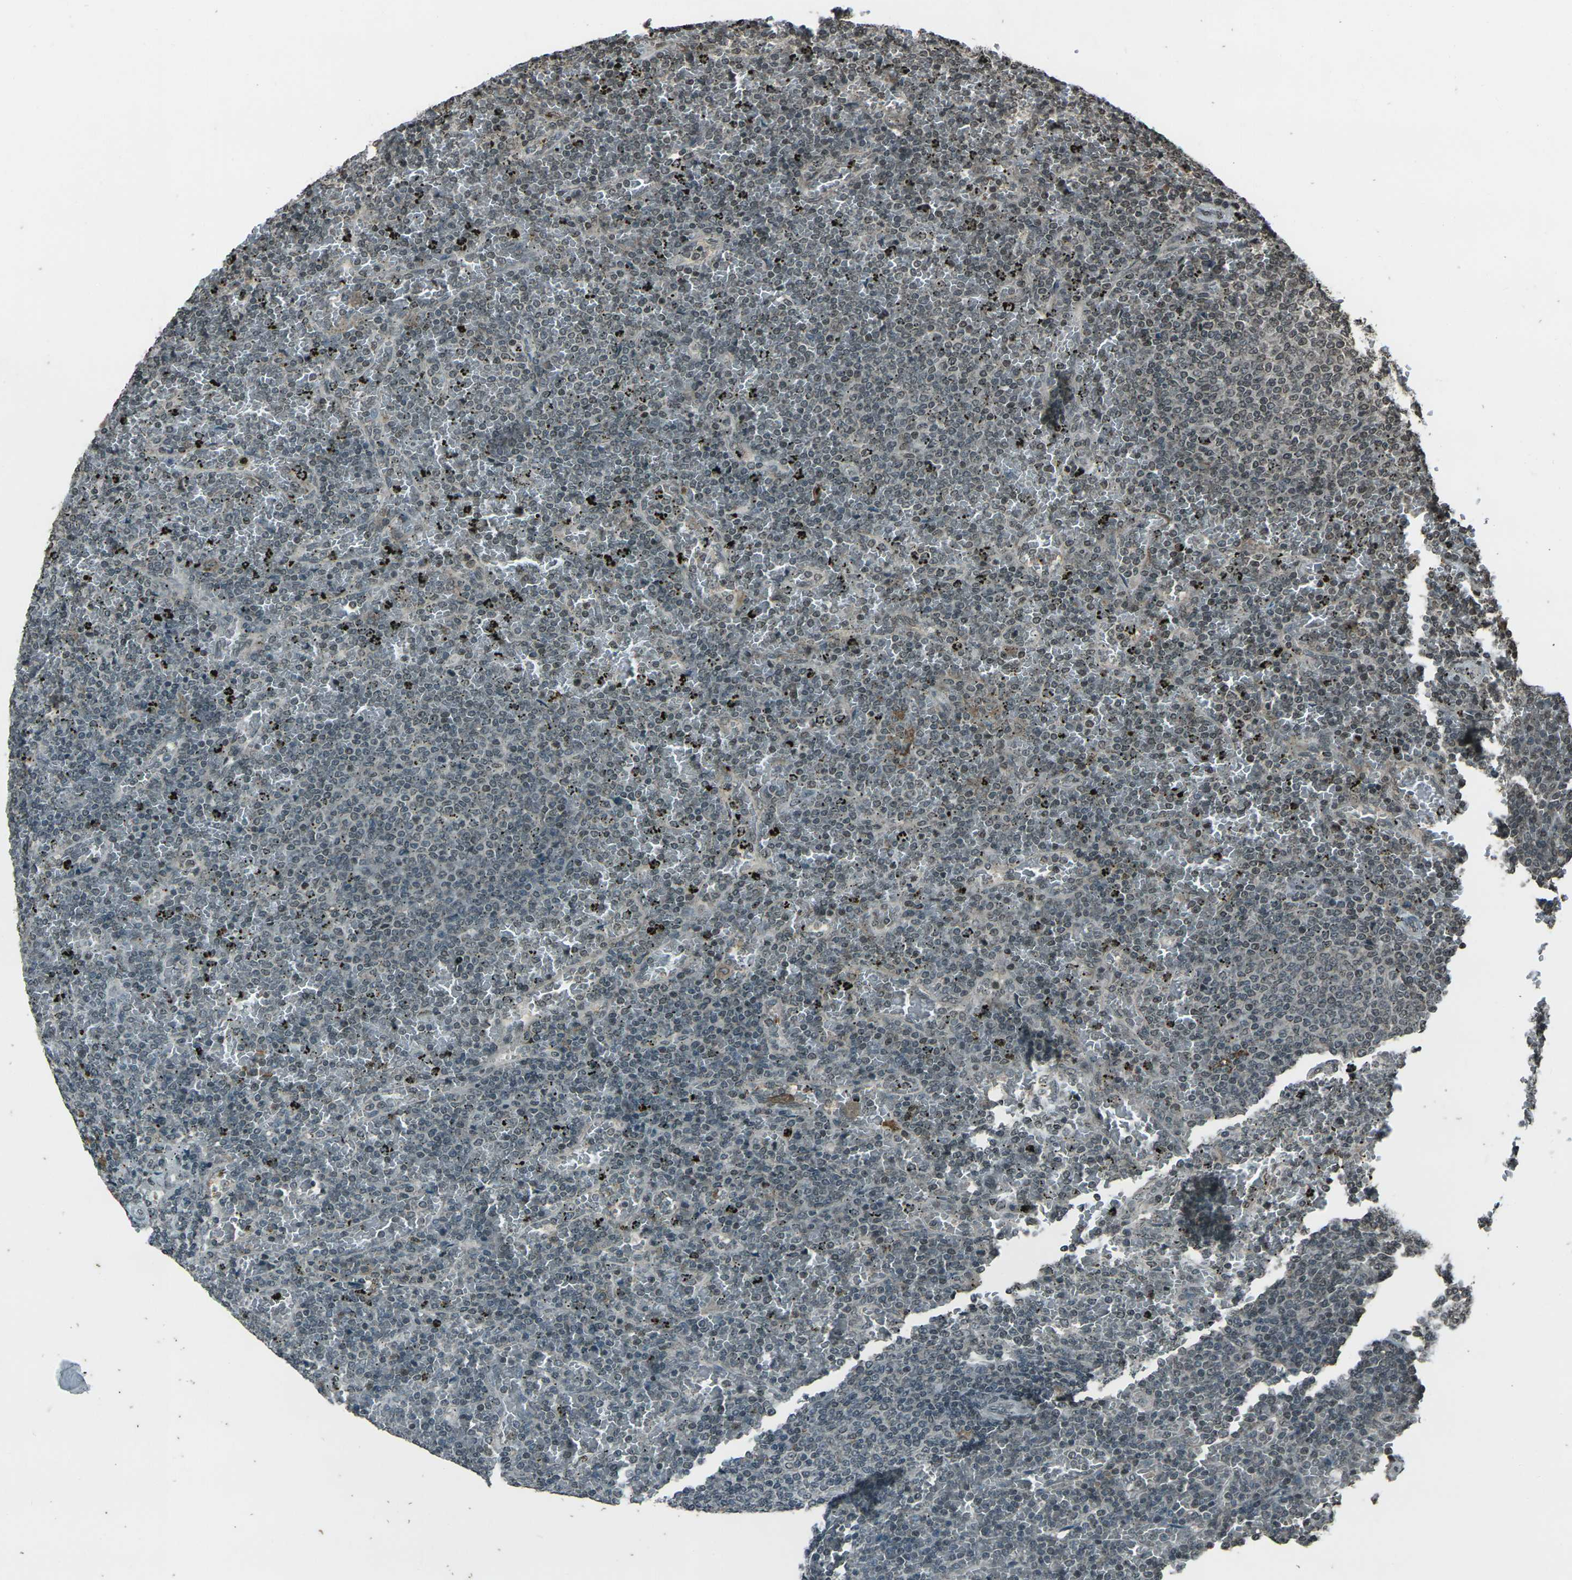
{"staining": {"intensity": "weak", "quantity": ">75%", "location": "nuclear"}, "tissue": "lymphoma", "cell_type": "Tumor cells", "image_type": "cancer", "snomed": [{"axis": "morphology", "description": "Malignant lymphoma, non-Hodgkin's type, Low grade"}, {"axis": "topography", "description": "Spleen"}], "caption": "Tumor cells reveal low levels of weak nuclear positivity in about >75% of cells in human malignant lymphoma, non-Hodgkin's type (low-grade).", "gene": "PRPF8", "patient": {"sex": "female", "age": 77}}